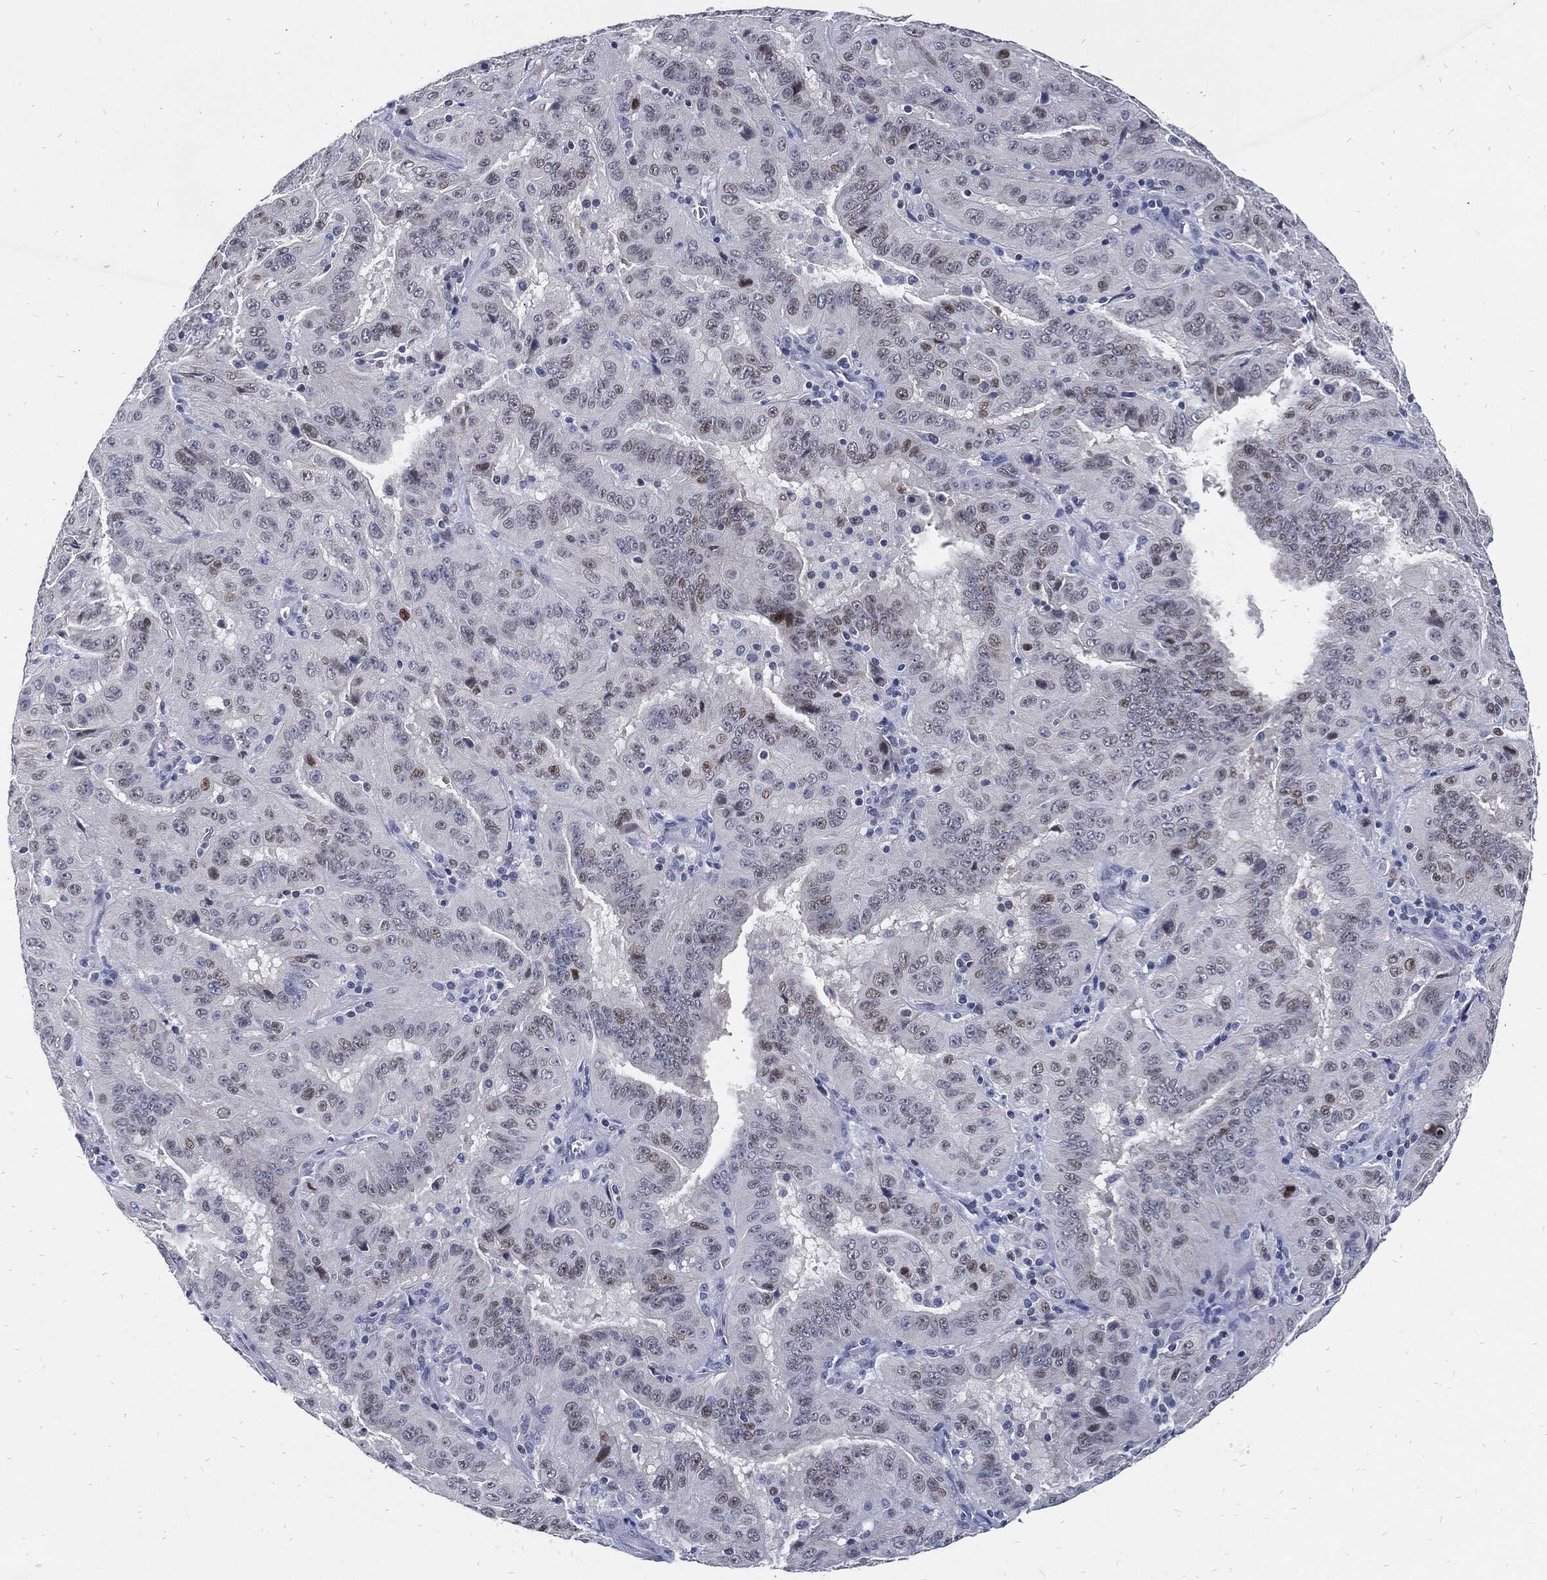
{"staining": {"intensity": "negative", "quantity": "none", "location": "none"}, "tissue": "pancreatic cancer", "cell_type": "Tumor cells", "image_type": "cancer", "snomed": [{"axis": "morphology", "description": "Adenocarcinoma, NOS"}, {"axis": "topography", "description": "Pancreas"}], "caption": "DAB (3,3'-diaminobenzidine) immunohistochemical staining of pancreatic cancer (adenocarcinoma) shows no significant staining in tumor cells. (DAB (3,3'-diaminobenzidine) IHC visualized using brightfield microscopy, high magnification).", "gene": "JUN", "patient": {"sex": "male", "age": 63}}